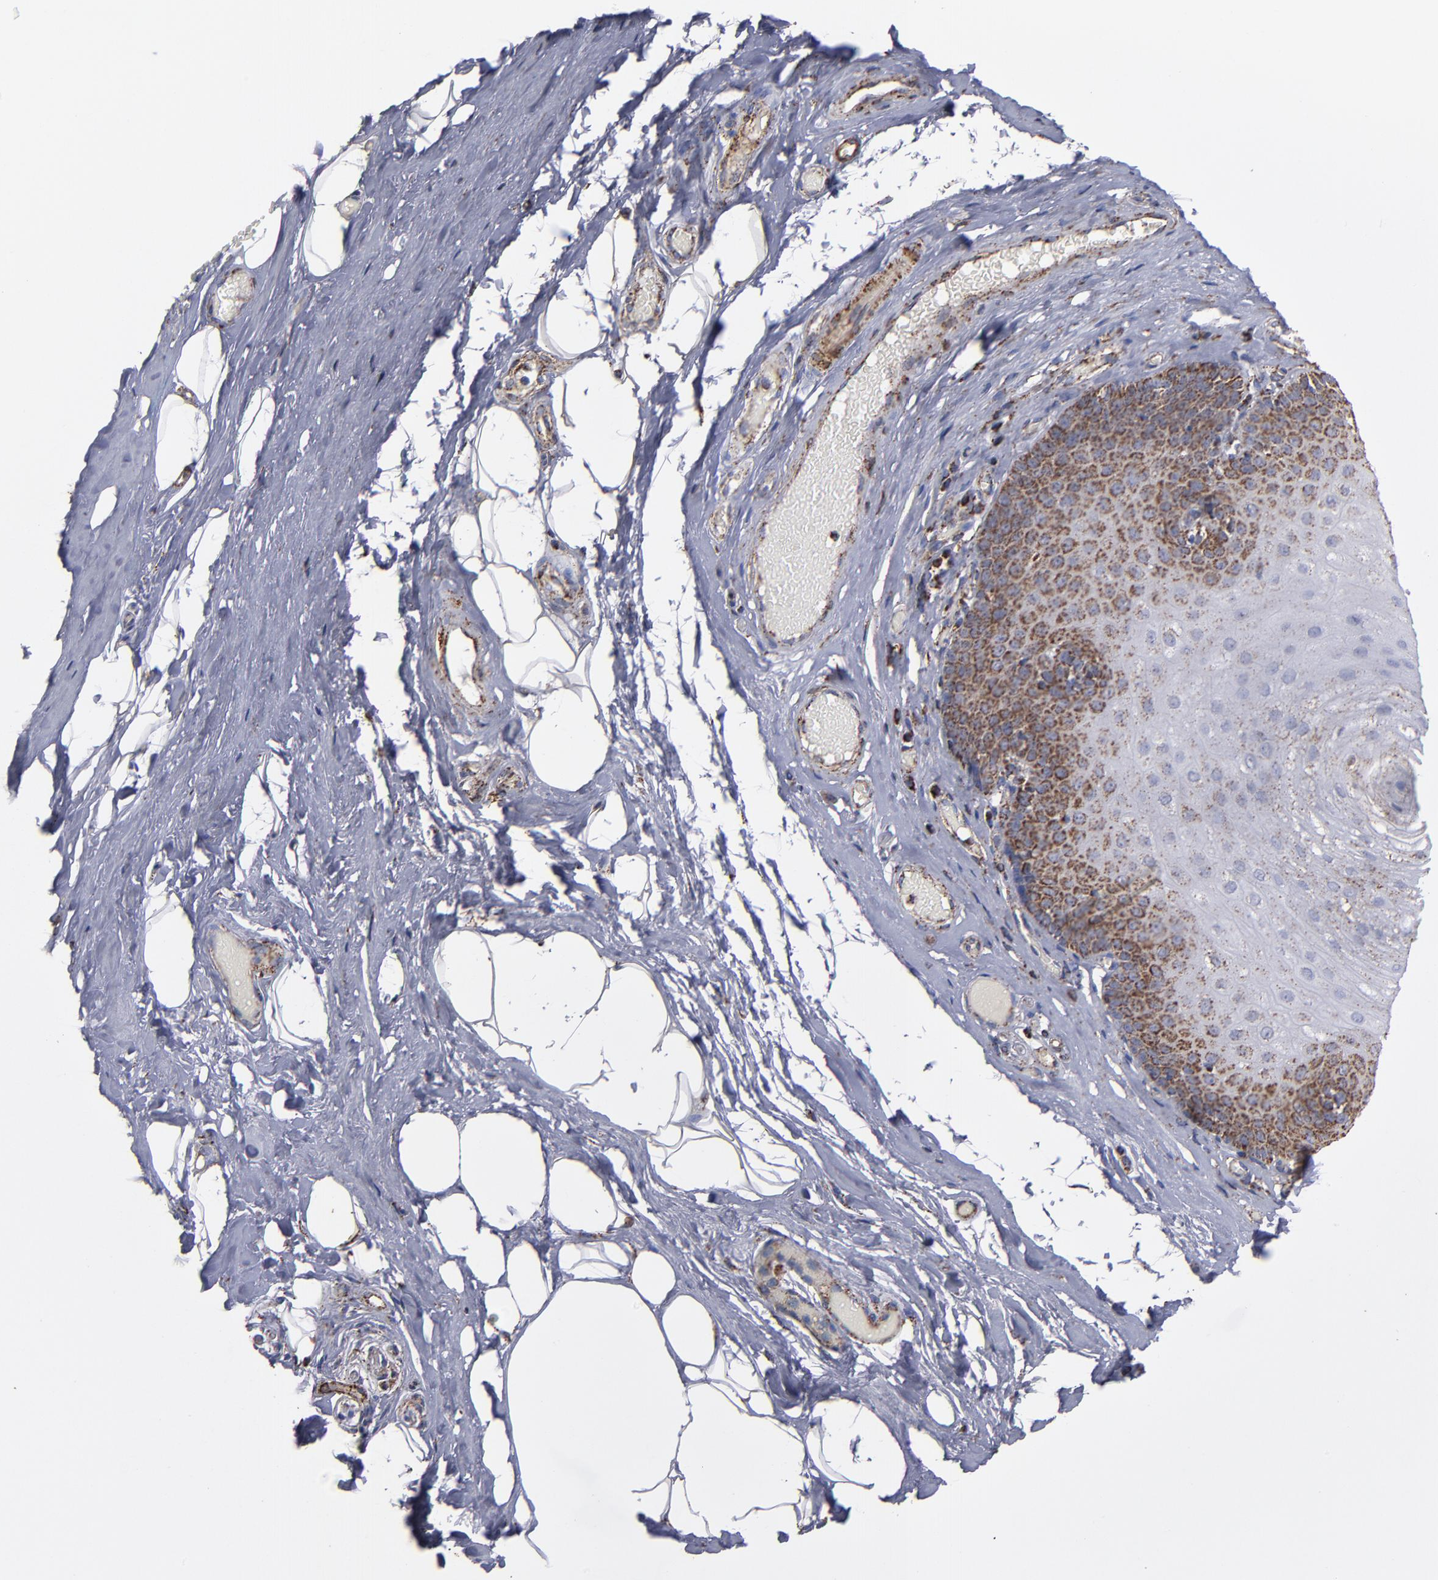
{"staining": {"intensity": "moderate", "quantity": "25%-75%", "location": "cytoplasmic/membranous"}, "tissue": "nasopharynx", "cell_type": "Respiratory epithelial cells", "image_type": "normal", "snomed": [{"axis": "morphology", "description": "Normal tissue, NOS"}, {"axis": "topography", "description": "Nasopharynx"}], "caption": "DAB (3,3'-diaminobenzidine) immunohistochemical staining of unremarkable human nasopharynx reveals moderate cytoplasmic/membranous protein expression in about 25%-75% of respiratory epithelial cells.", "gene": "SOD2", "patient": {"sex": "male", "age": 56}}